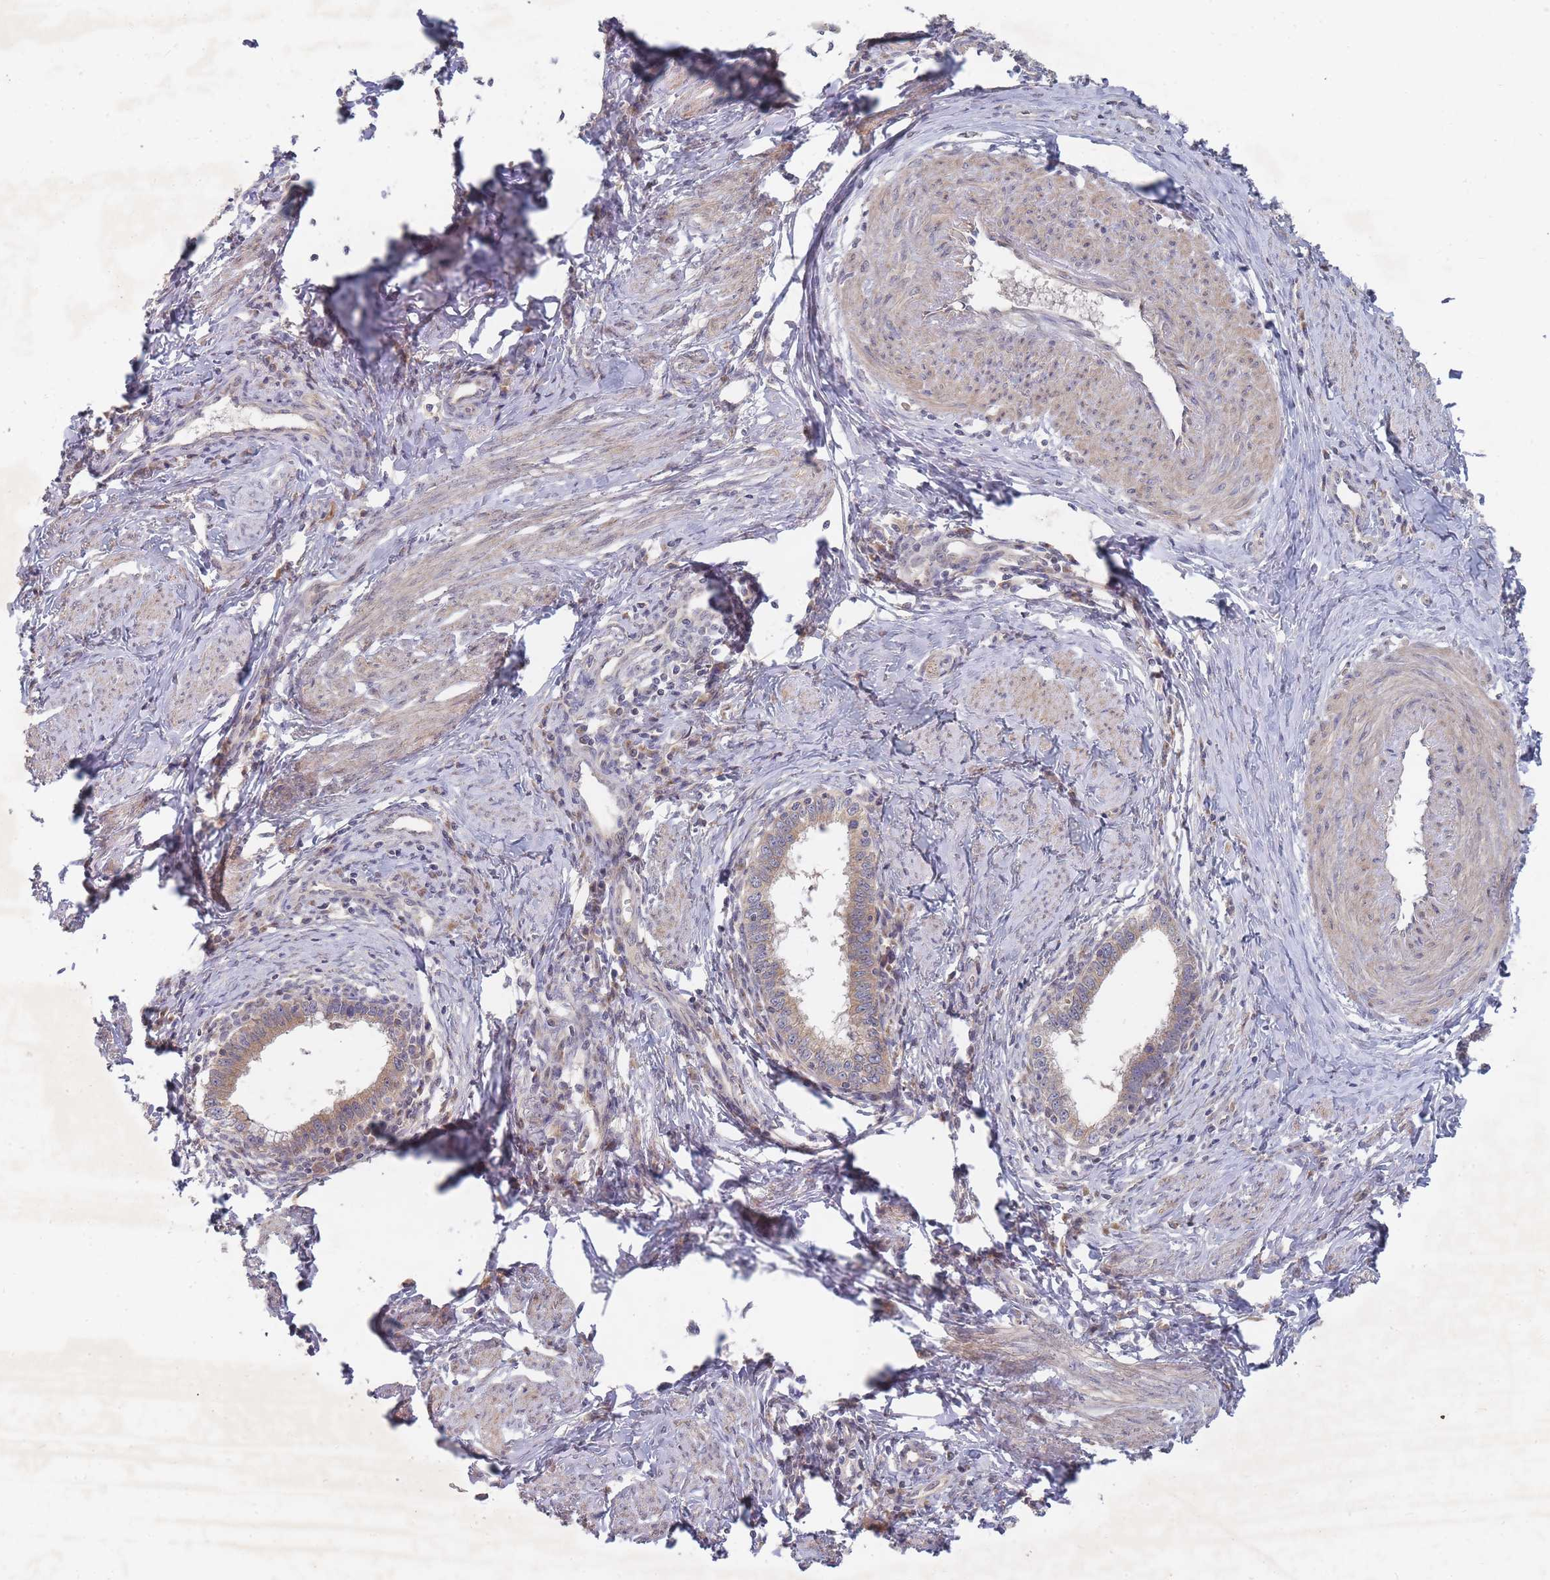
{"staining": {"intensity": "weak", "quantity": "25%-75%", "location": "cytoplasmic/membranous"}, "tissue": "cervical cancer", "cell_type": "Tumor cells", "image_type": "cancer", "snomed": [{"axis": "morphology", "description": "Adenocarcinoma, NOS"}, {"axis": "topography", "description": "Cervix"}], "caption": "Weak cytoplasmic/membranous protein expression is appreciated in about 25%-75% of tumor cells in adenocarcinoma (cervical).", "gene": "SLC35F5", "patient": {"sex": "female", "age": 36}}